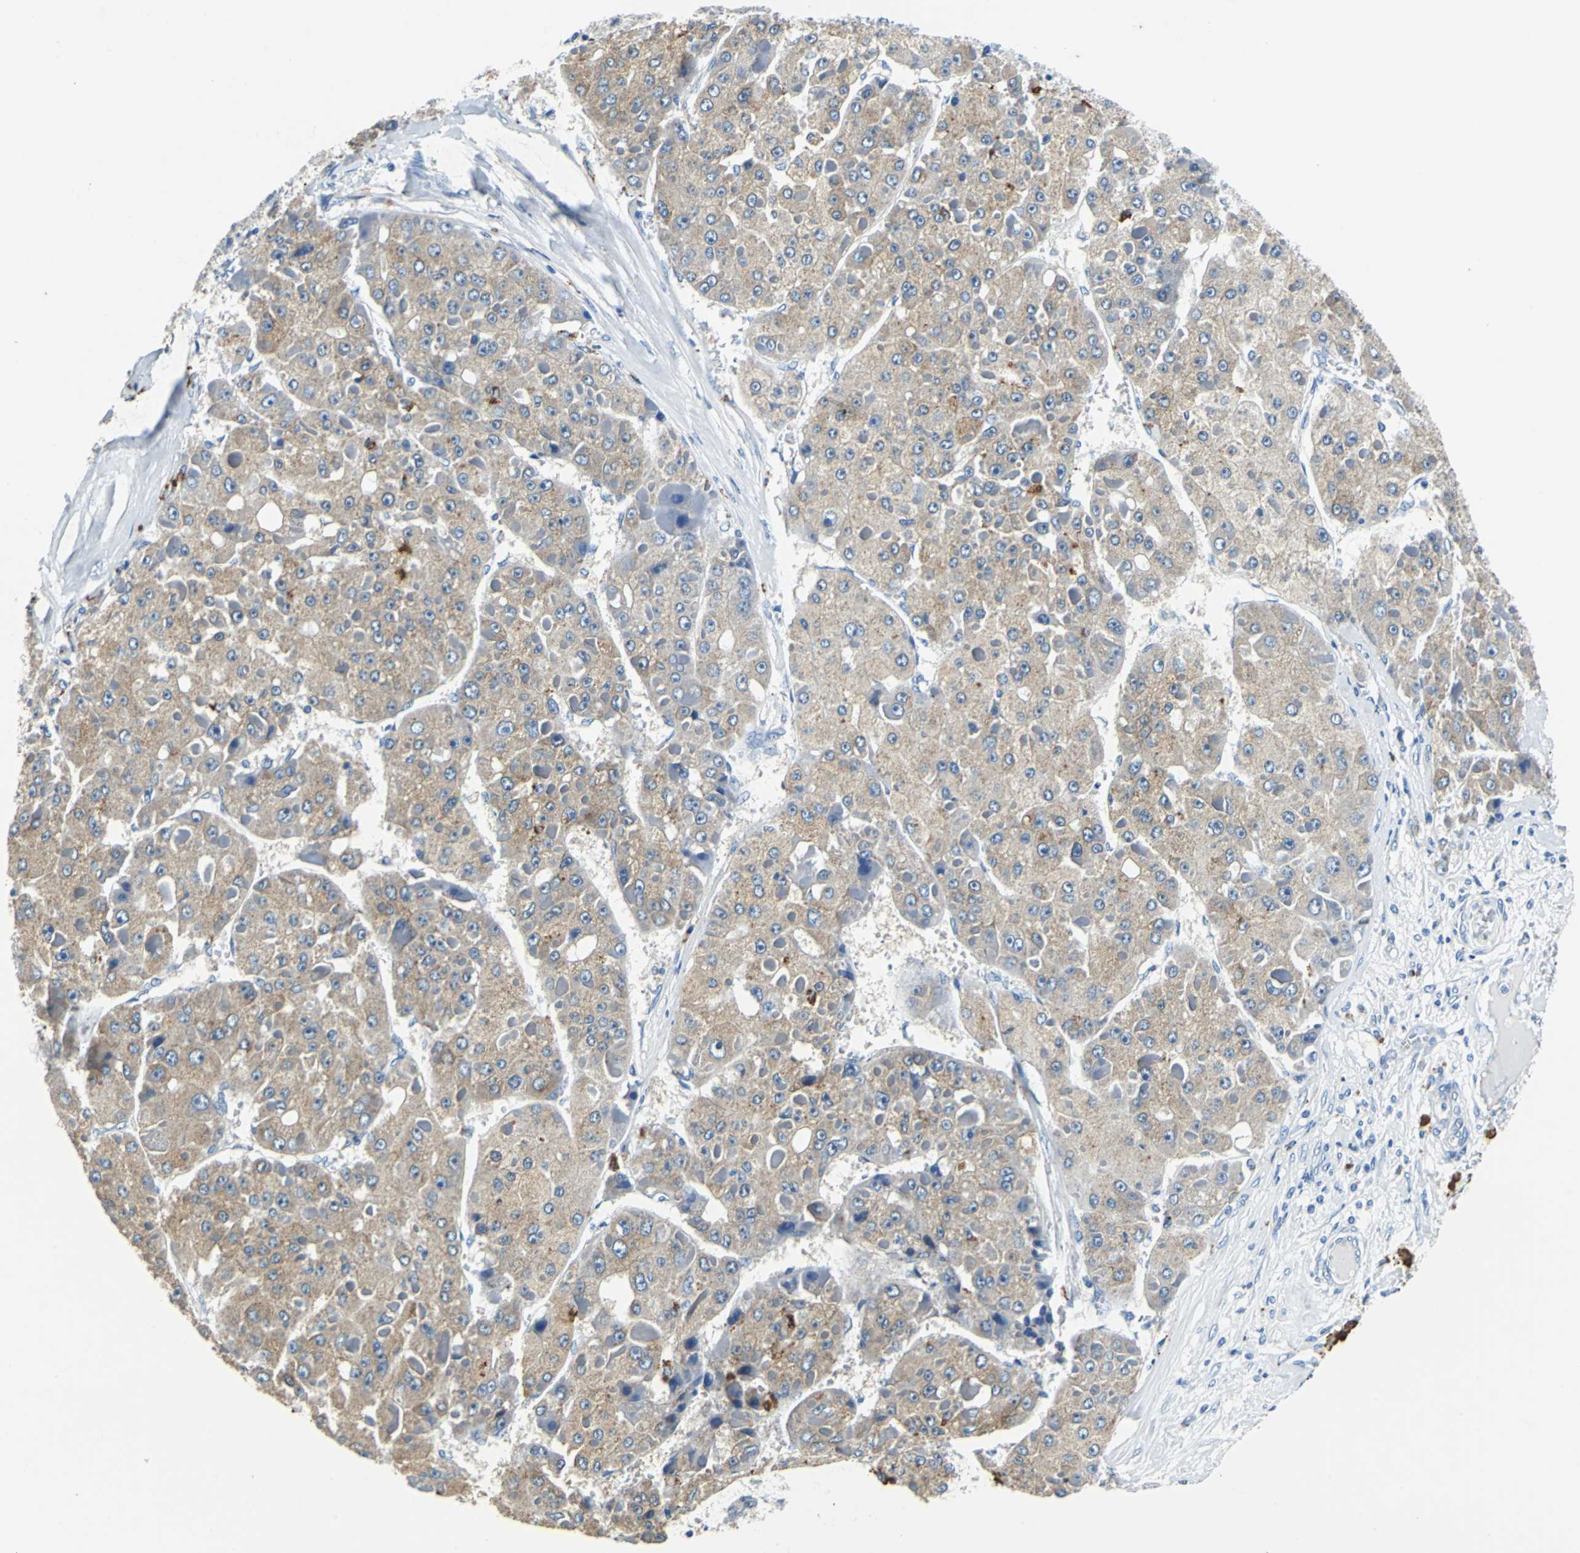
{"staining": {"intensity": "weak", "quantity": ">75%", "location": "cytoplasmic/membranous"}, "tissue": "liver cancer", "cell_type": "Tumor cells", "image_type": "cancer", "snomed": [{"axis": "morphology", "description": "Carcinoma, Hepatocellular, NOS"}, {"axis": "topography", "description": "Liver"}], "caption": "Immunohistochemistry (IHC) micrograph of neoplastic tissue: liver hepatocellular carcinoma stained using IHC shows low levels of weak protein expression localized specifically in the cytoplasmic/membranous of tumor cells, appearing as a cytoplasmic/membranous brown color.", "gene": "TEX264", "patient": {"sex": "female", "age": 73}}